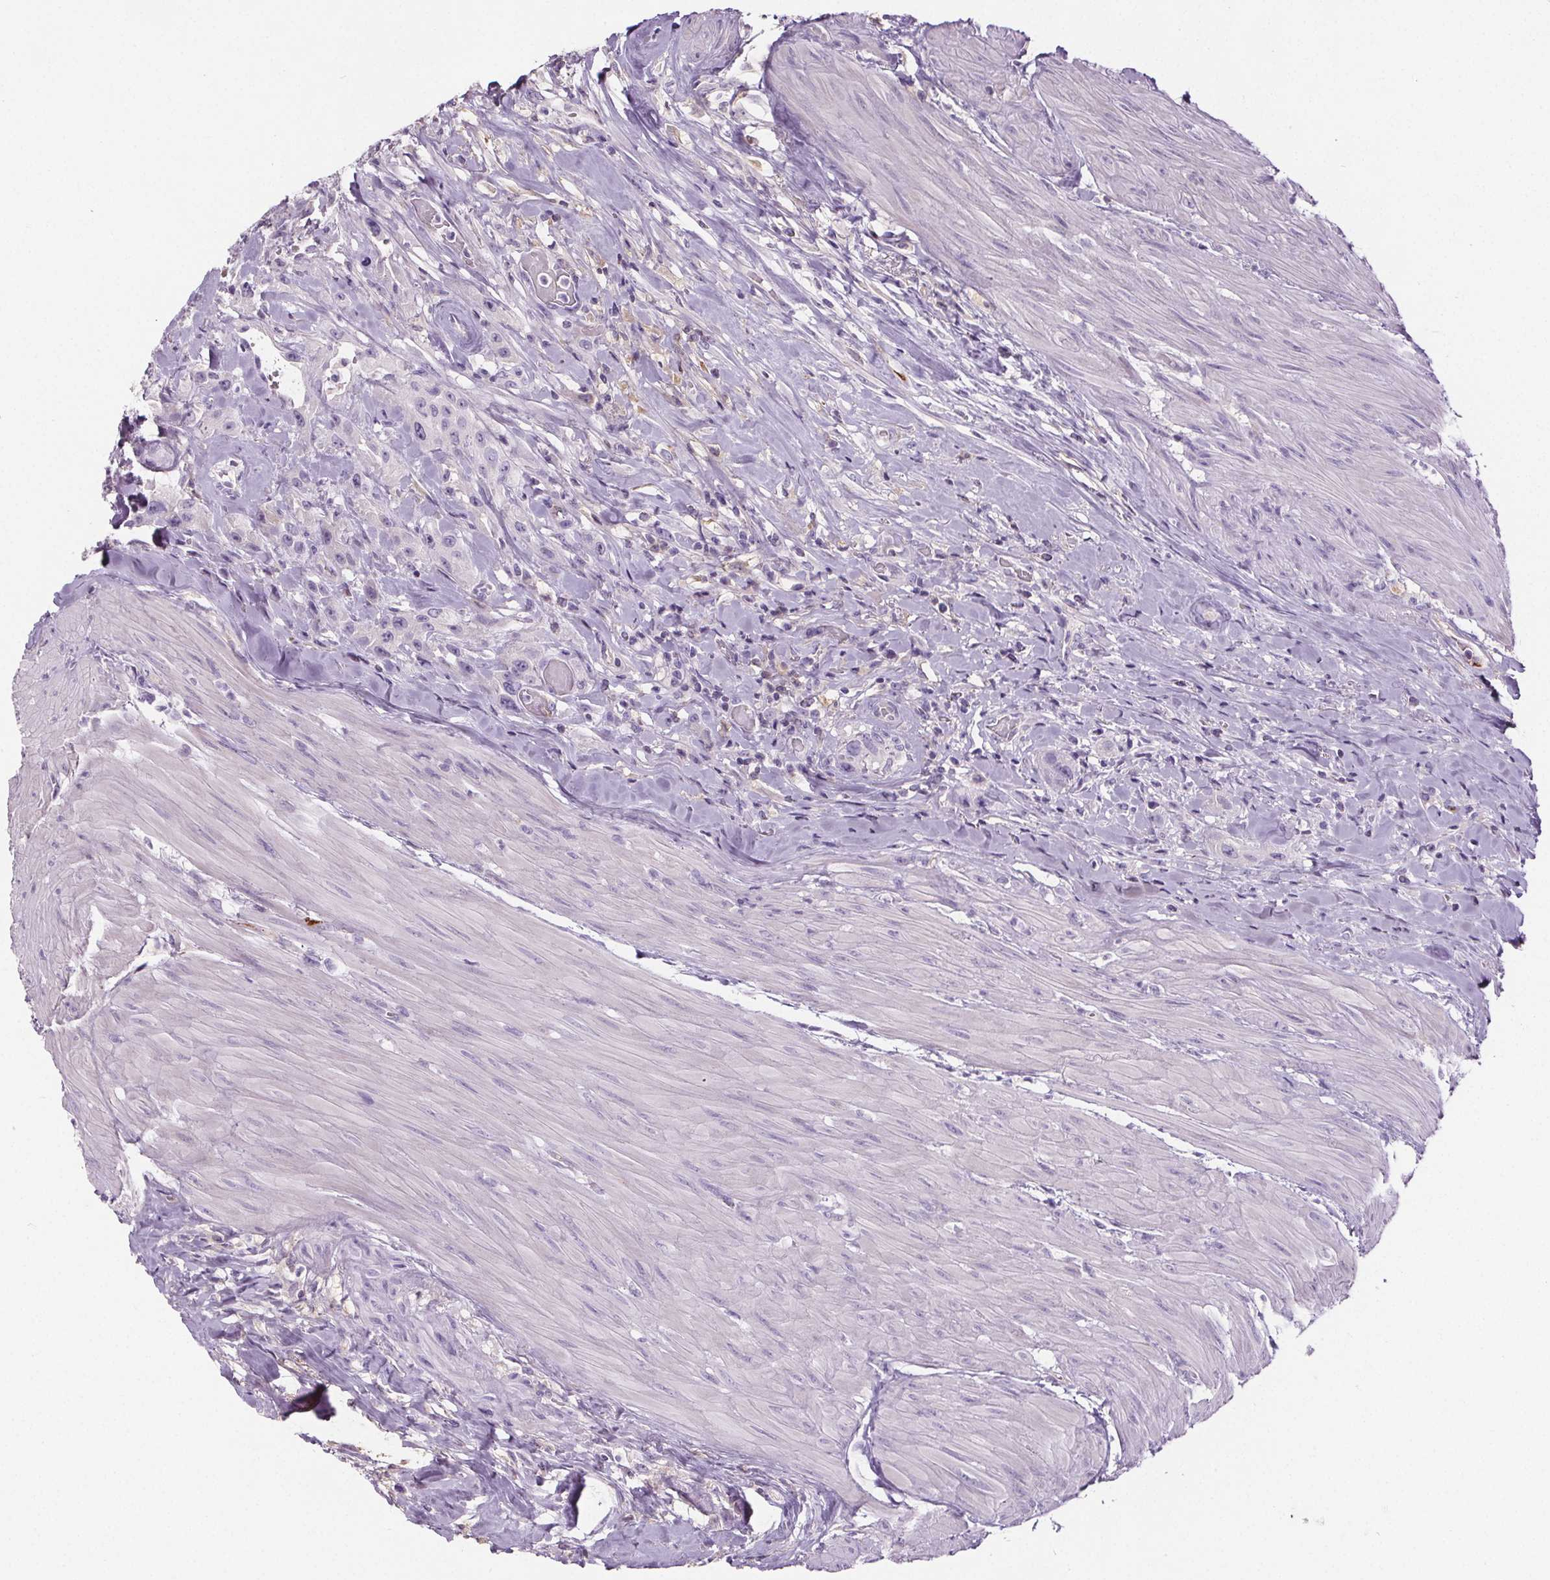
{"staining": {"intensity": "negative", "quantity": "none", "location": "none"}, "tissue": "urothelial cancer", "cell_type": "Tumor cells", "image_type": "cancer", "snomed": [{"axis": "morphology", "description": "Urothelial carcinoma, High grade"}, {"axis": "topography", "description": "Urinary bladder"}], "caption": "High power microscopy histopathology image of an immunohistochemistry image of urothelial carcinoma (high-grade), revealing no significant staining in tumor cells. (Stains: DAB immunohistochemistry with hematoxylin counter stain, Microscopy: brightfield microscopy at high magnification).", "gene": "CD5L", "patient": {"sex": "male", "age": 79}}